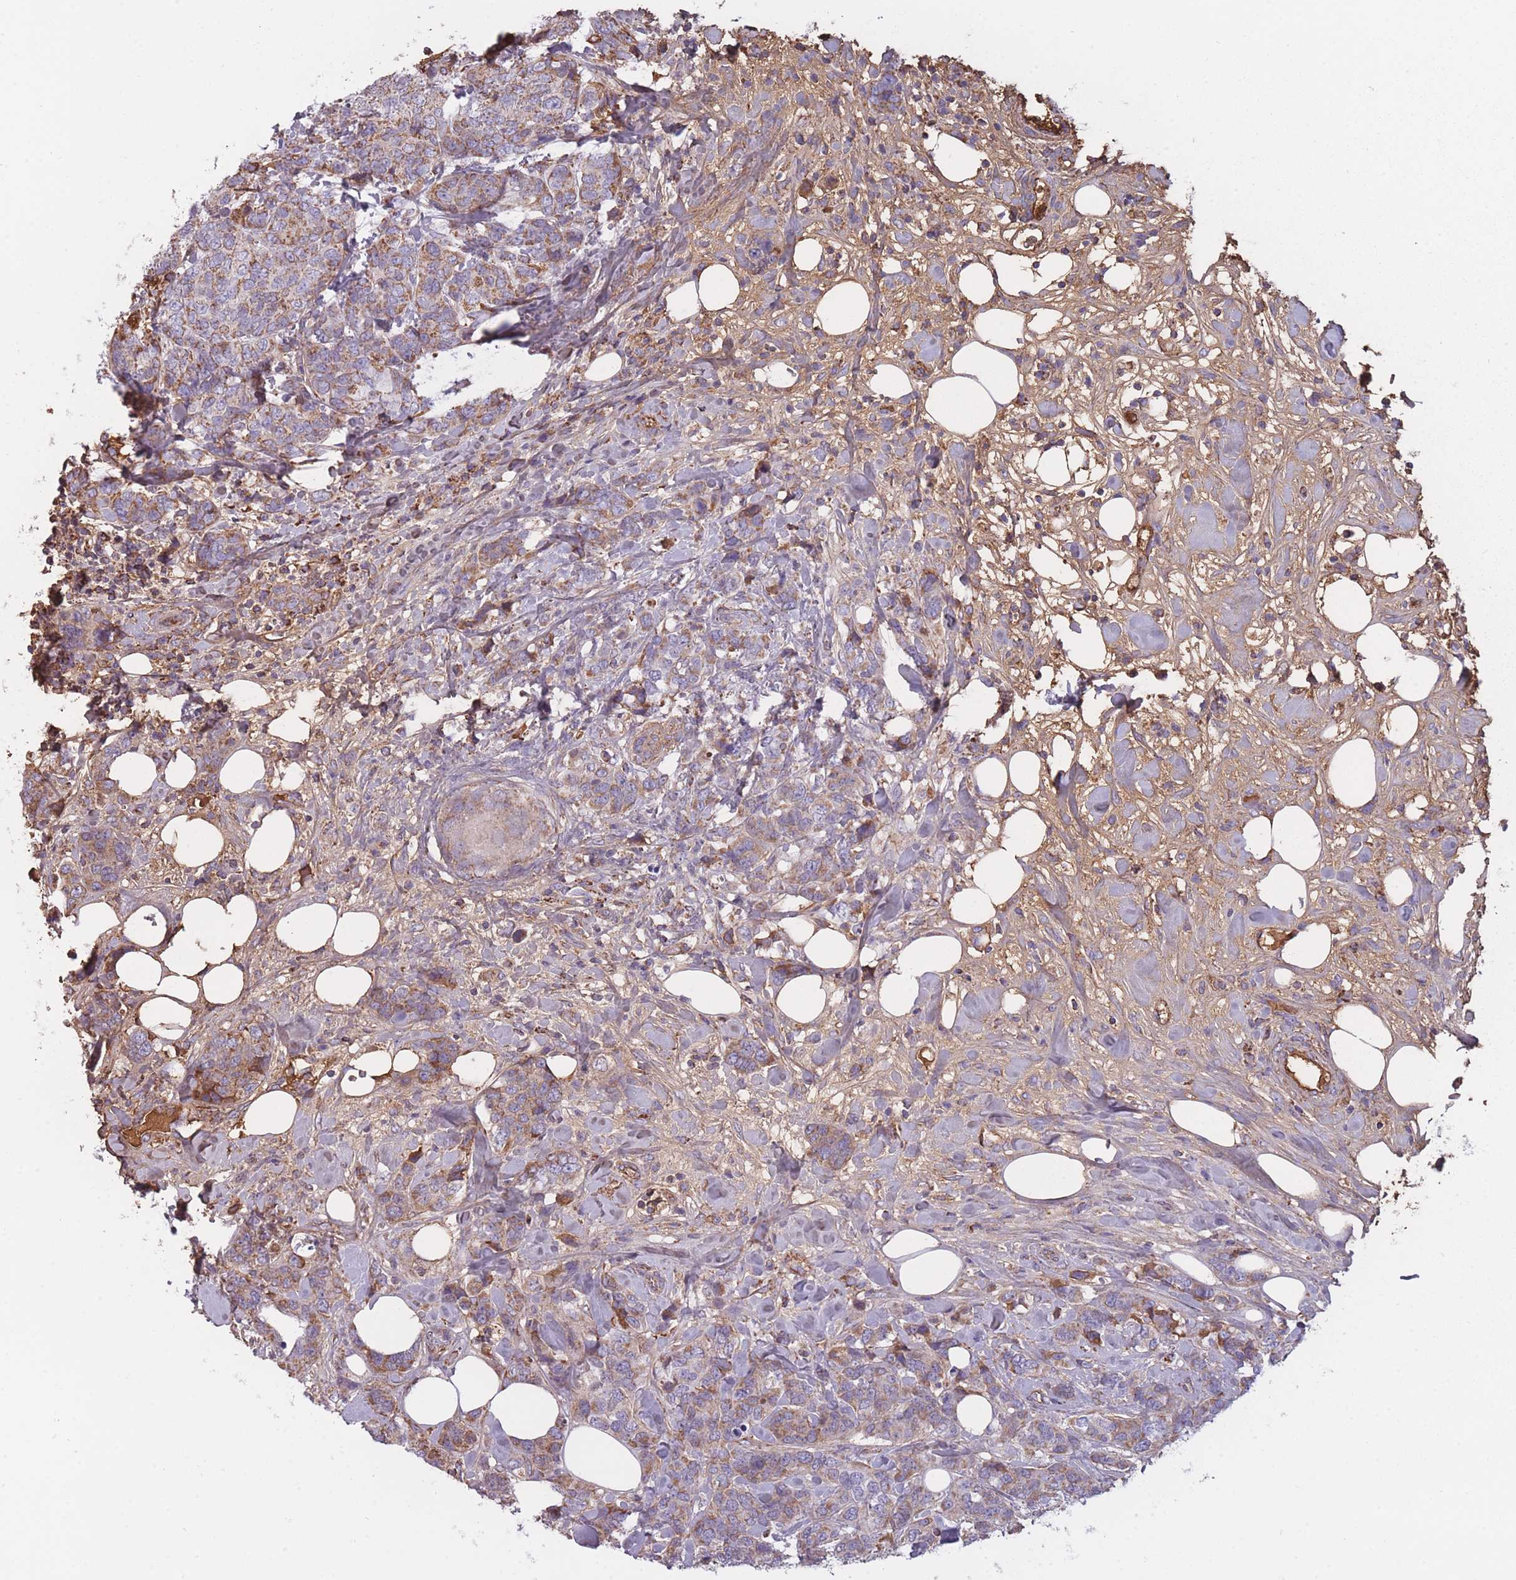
{"staining": {"intensity": "weak", "quantity": "25%-75%", "location": "cytoplasmic/membranous"}, "tissue": "breast cancer", "cell_type": "Tumor cells", "image_type": "cancer", "snomed": [{"axis": "morphology", "description": "Lobular carcinoma"}, {"axis": "topography", "description": "Breast"}], "caption": "Immunohistochemical staining of lobular carcinoma (breast) shows low levels of weak cytoplasmic/membranous expression in approximately 25%-75% of tumor cells.", "gene": "KAT2A", "patient": {"sex": "female", "age": 59}}